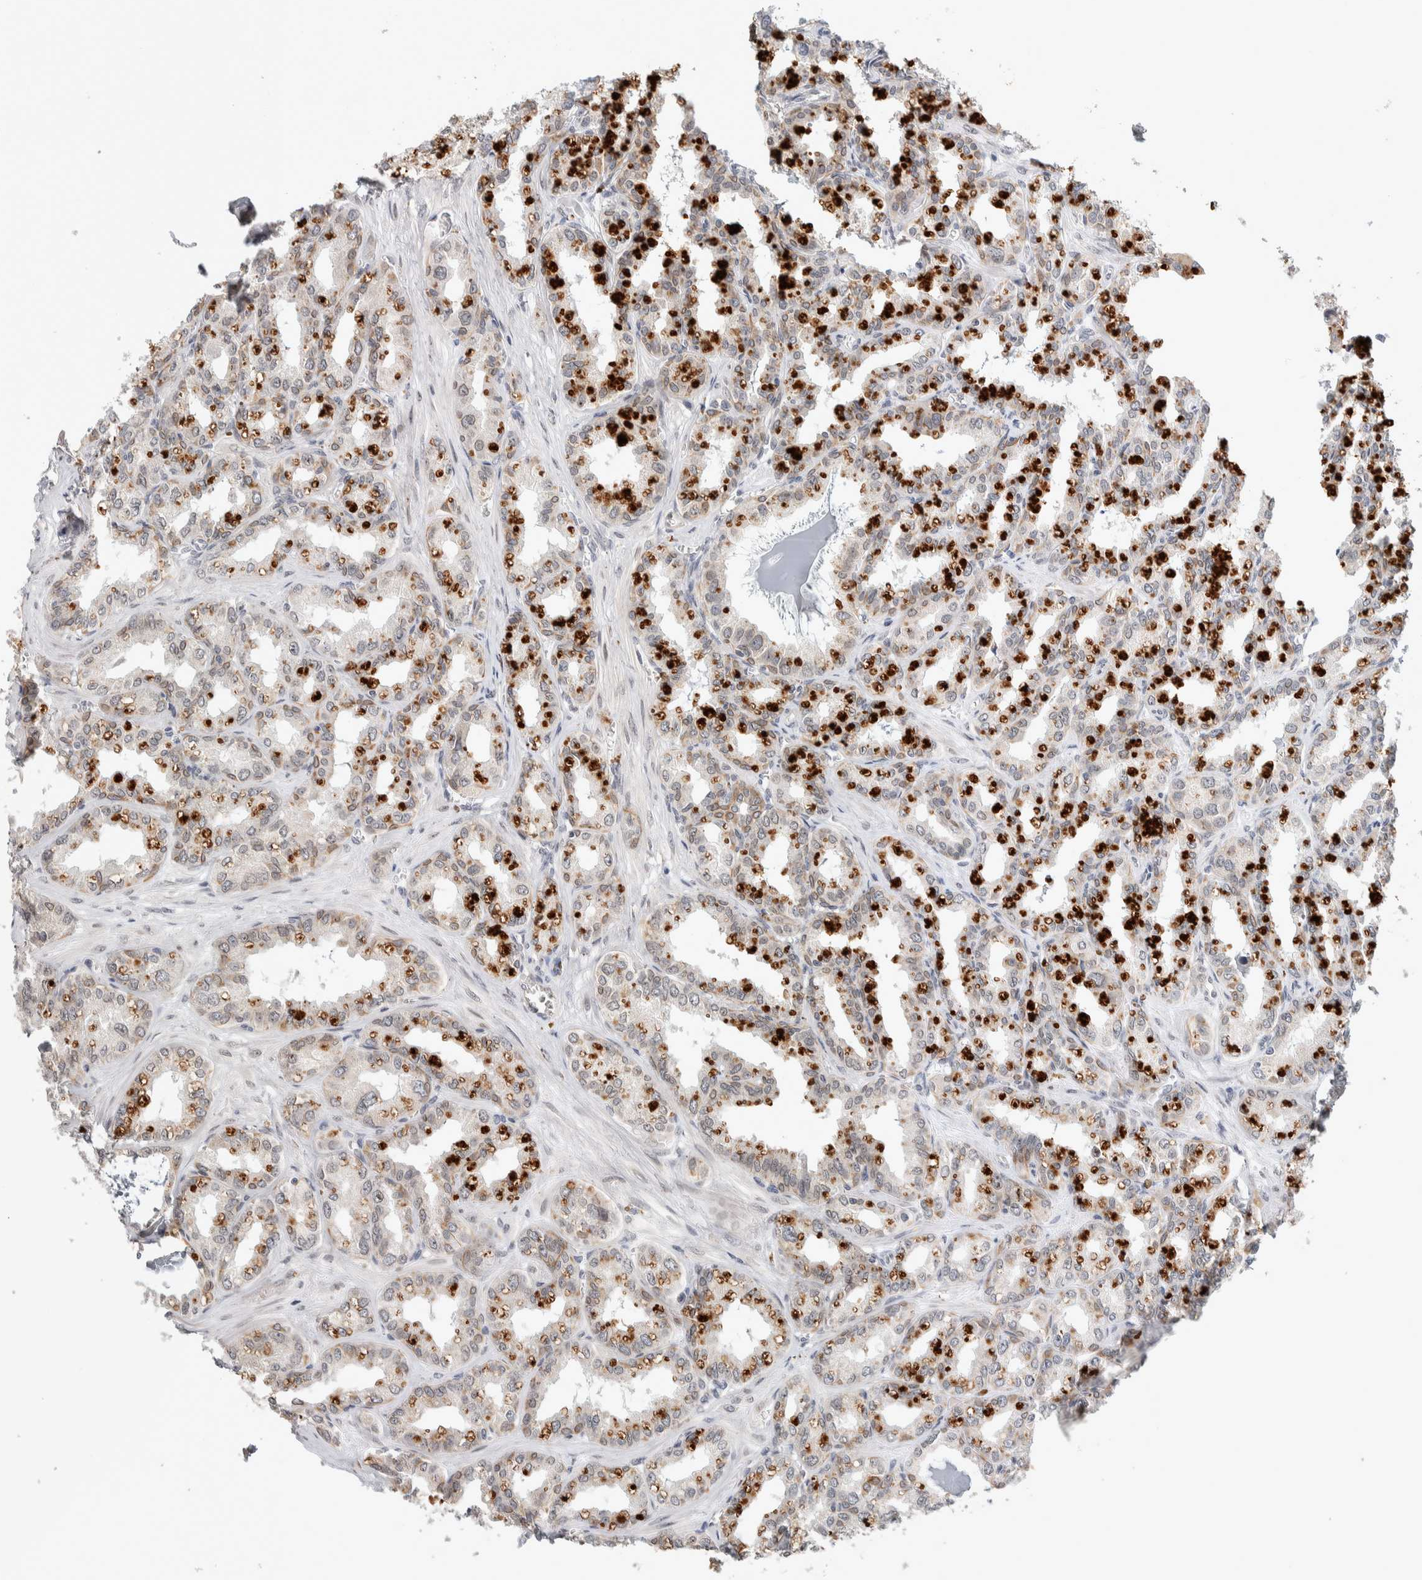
{"staining": {"intensity": "weak", "quantity": "<25%", "location": "cytoplasmic/membranous,nuclear"}, "tissue": "seminal vesicle", "cell_type": "Glandular cells", "image_type": "normal", "snomed": [{"axis": "morphology", "description": "Normal tissue, NOS"}, {"axis": "topography", "description": "Prostate"}, {"axis": "topography", "description": "Seminal veicle"}], "caption": "DAB (3,3'-diaminobenzidine) immunohistochemical staining of benign seminal vesicle displays no significant positivity in glandular cells.", "gene": "CRAT", "patient": {"sex": "male", "age": 51}}